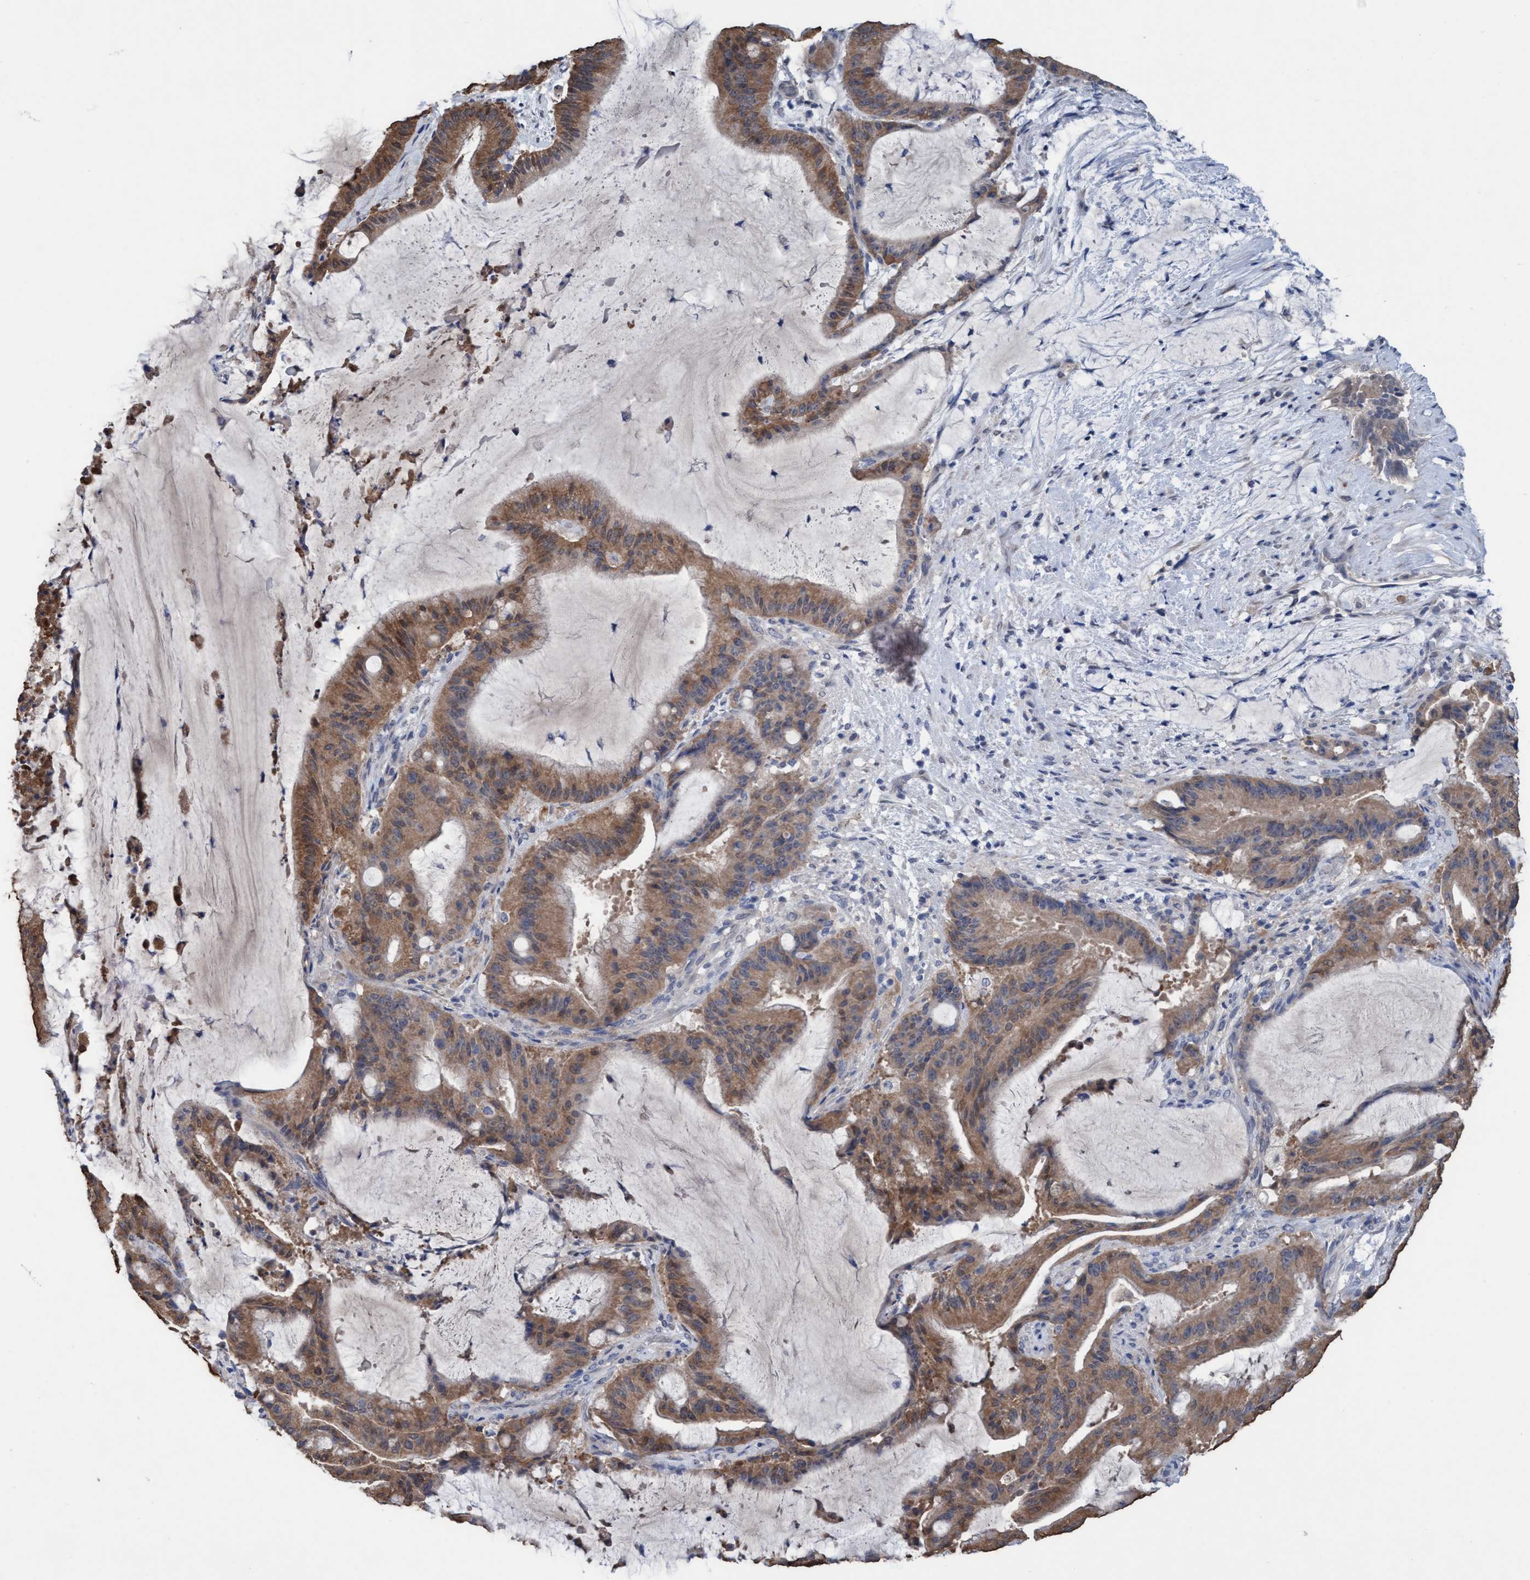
{"staining": {"intensity": "moderate", "quantity": ">75%", "location": "cytoplasmic/membranous"}, "tissue": "liver cancer", "cell_type": "Tumor cells", "image_type": "cancer", "snomed": [{"axis": "morphology", "description": "Normal tissue, NOS"}, {"axis": "morphology", "description": "Cholangiocarcinoma"}, {"axis": "topography", "description": "Liver"}, {"axis": "topography", "description": "Peripheral nerve tissue"}], "caption": "Protein analysis of liver cancer (cholangiocarcinoma) tissue shows moderate cytoplasmic/membranous staining in approximately >75% of tumor cells. The staining is performed using DAB brown chromogen to label protein expression. The nuclei are counter-stained blue using hematoxylin.", "gene": "GLOD4", "patient": {"sex": "female", "age": 73}}